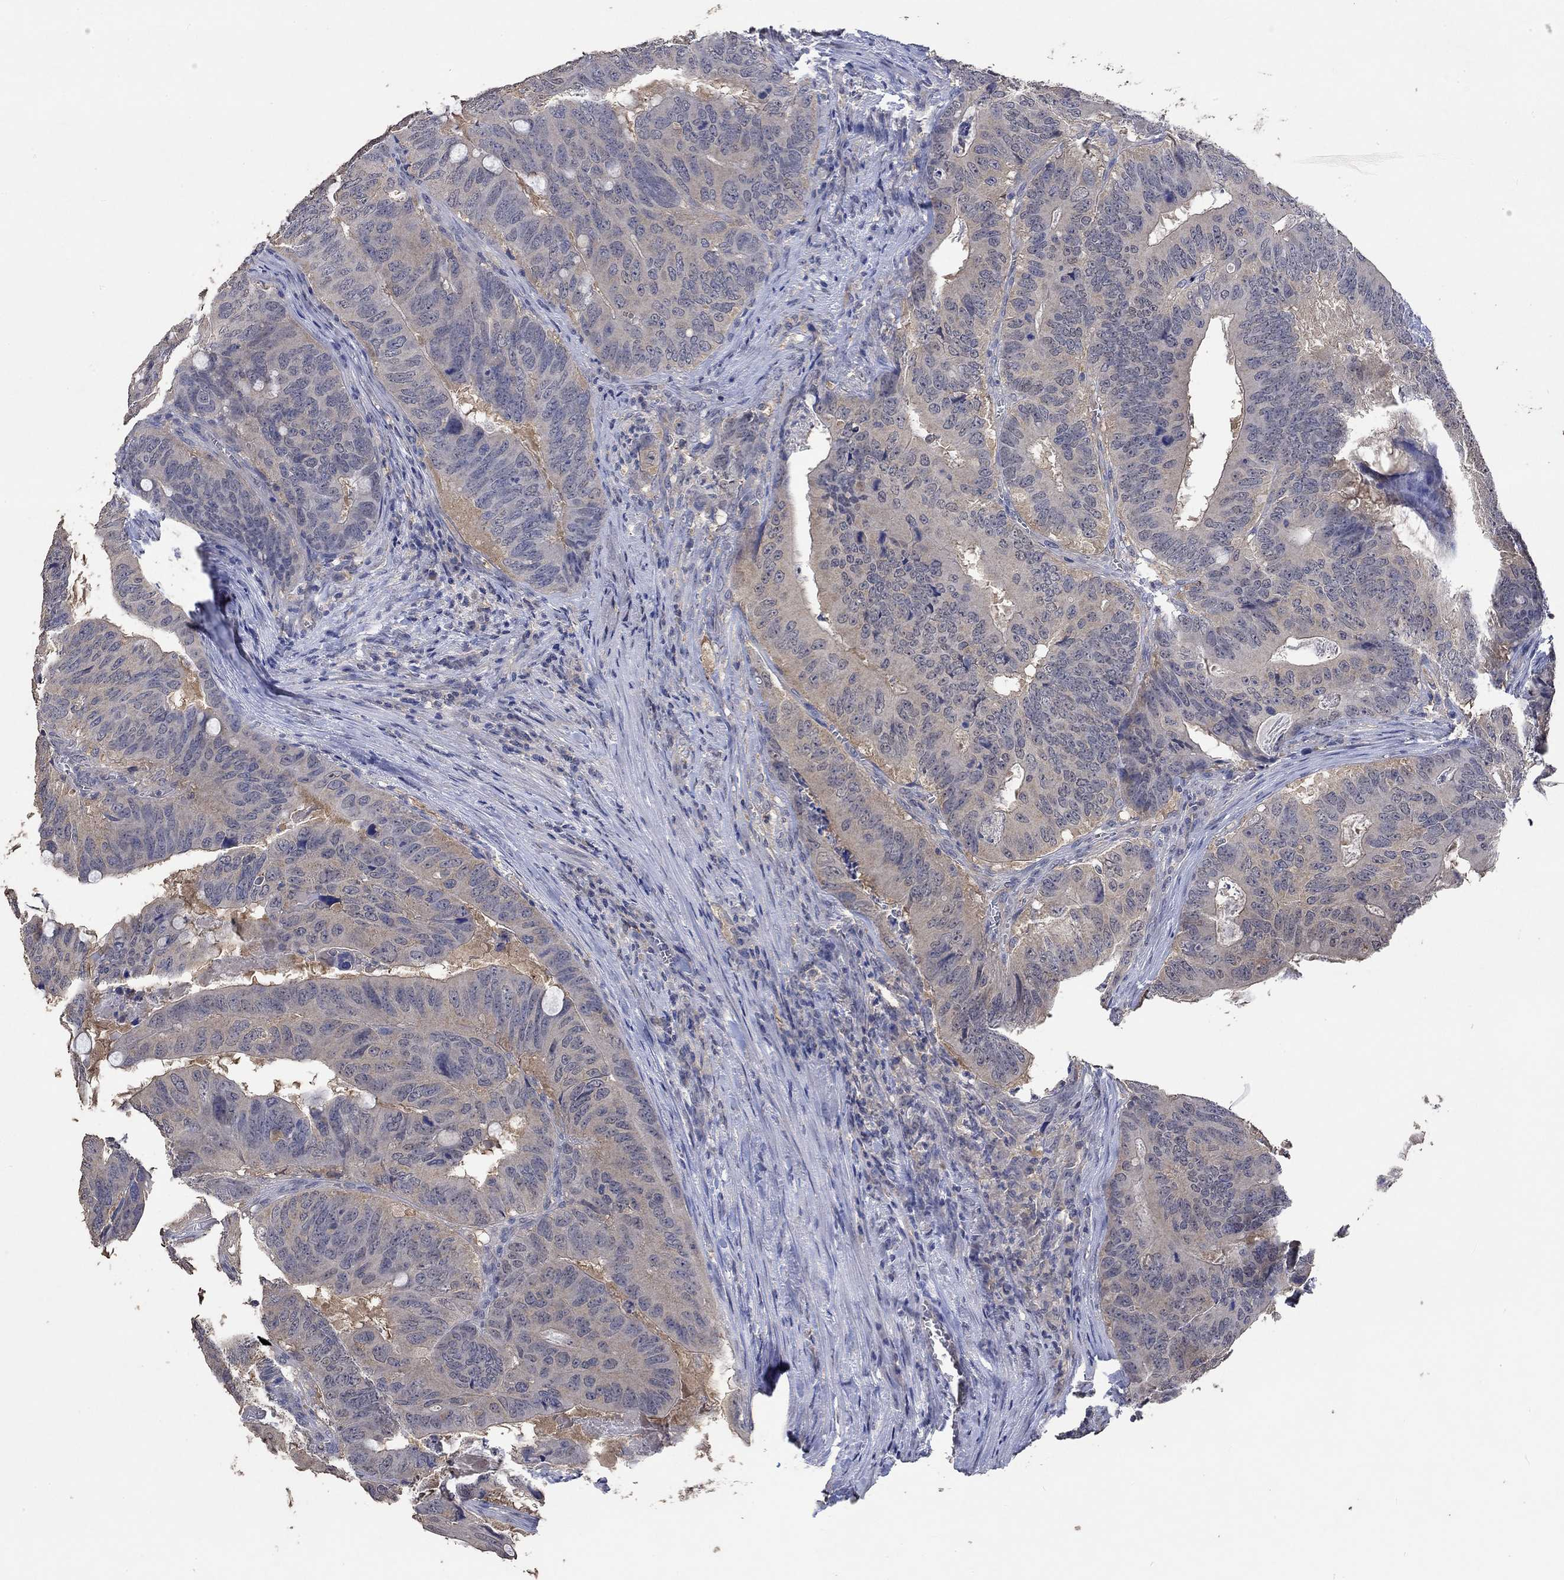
{"staining": {"intensity": "weak", "quantity": "<25%", "location": "cytoplasmic/membranous"}, "tissue": "colorectal cancer", "cell_type": "Tumor cells", "image_type": "cancer", "snomed": [{"axis": "morphology", "description": "Adenocarcinoma, NOS"}, {"axis": "topography", "description": "Colon"}], "caption": "This is a image of immunohistochemistry (IHC) staining of colorectal adenocarcinoma, which shows no staining in tumor cells.", "gene": "PTPN20", "patient": {"sex": "male", "age": 79}}